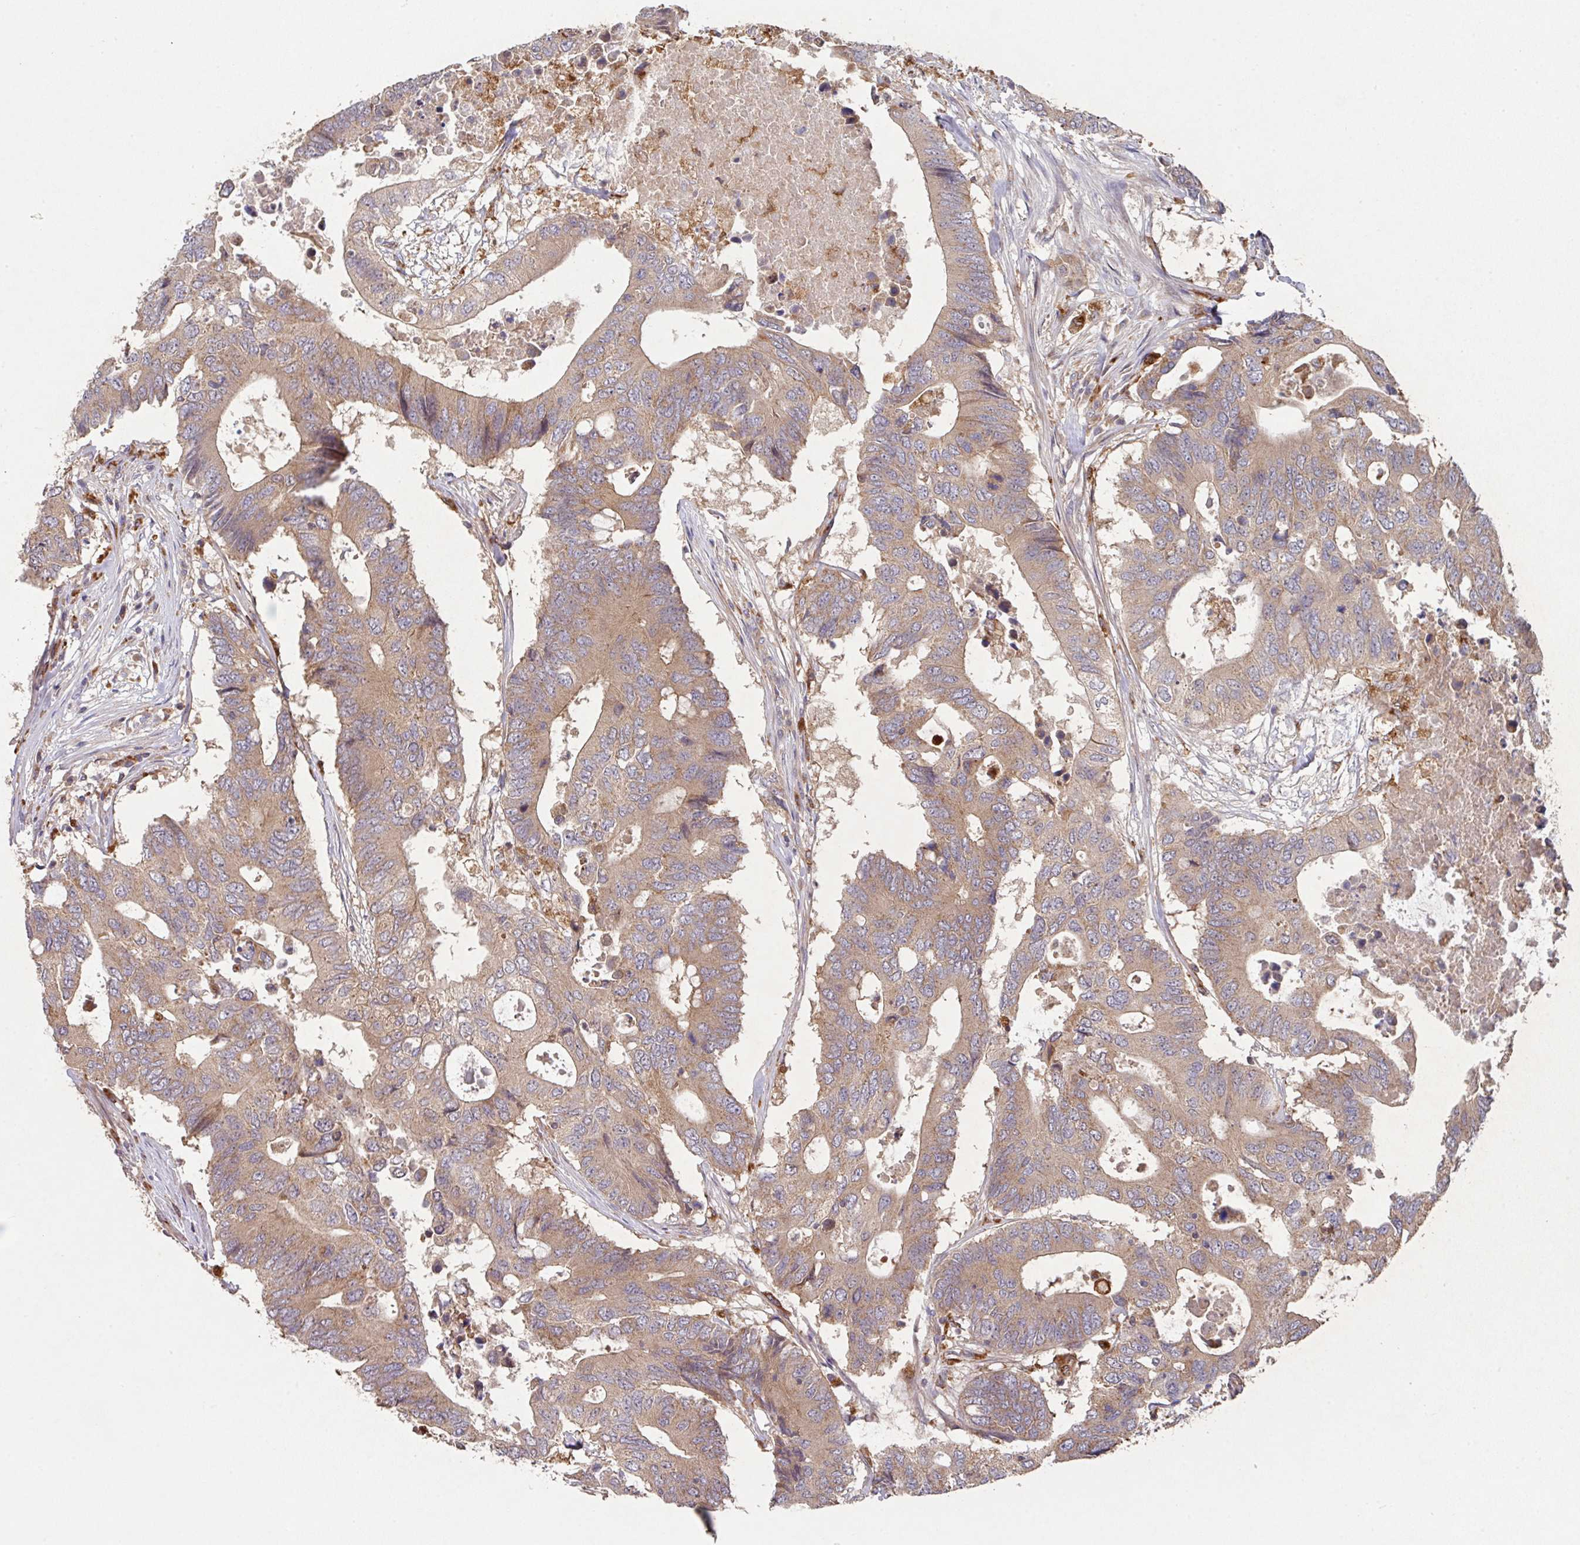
{"staining": {"intensity": "moderate", "quantity": ">75%", "location": "cytoplasmic/membranous"}, "tissue": "colorectal cancer", "cell_type": "Tumor cells", "image_type": "cancer", "snomed": [{"axis": "morphology", "description": "Adenocarcinoma, NOS"}, {"axis": "topography", "description": "Colon"}], "caption": "High-magnification brightfield microscopy of colorectal cancer (adenocarcinoma) stained with DAB (3,3'-diaminobenzidine) (brown) and counterstained with hematoxylin (blue). tumor cells exhibit moderate cytoplasmic/membranous staining is appreciated in approximately>75% of cells.", "gene": "TRIM14", "patient": {"sex": "male", "age": 71}}